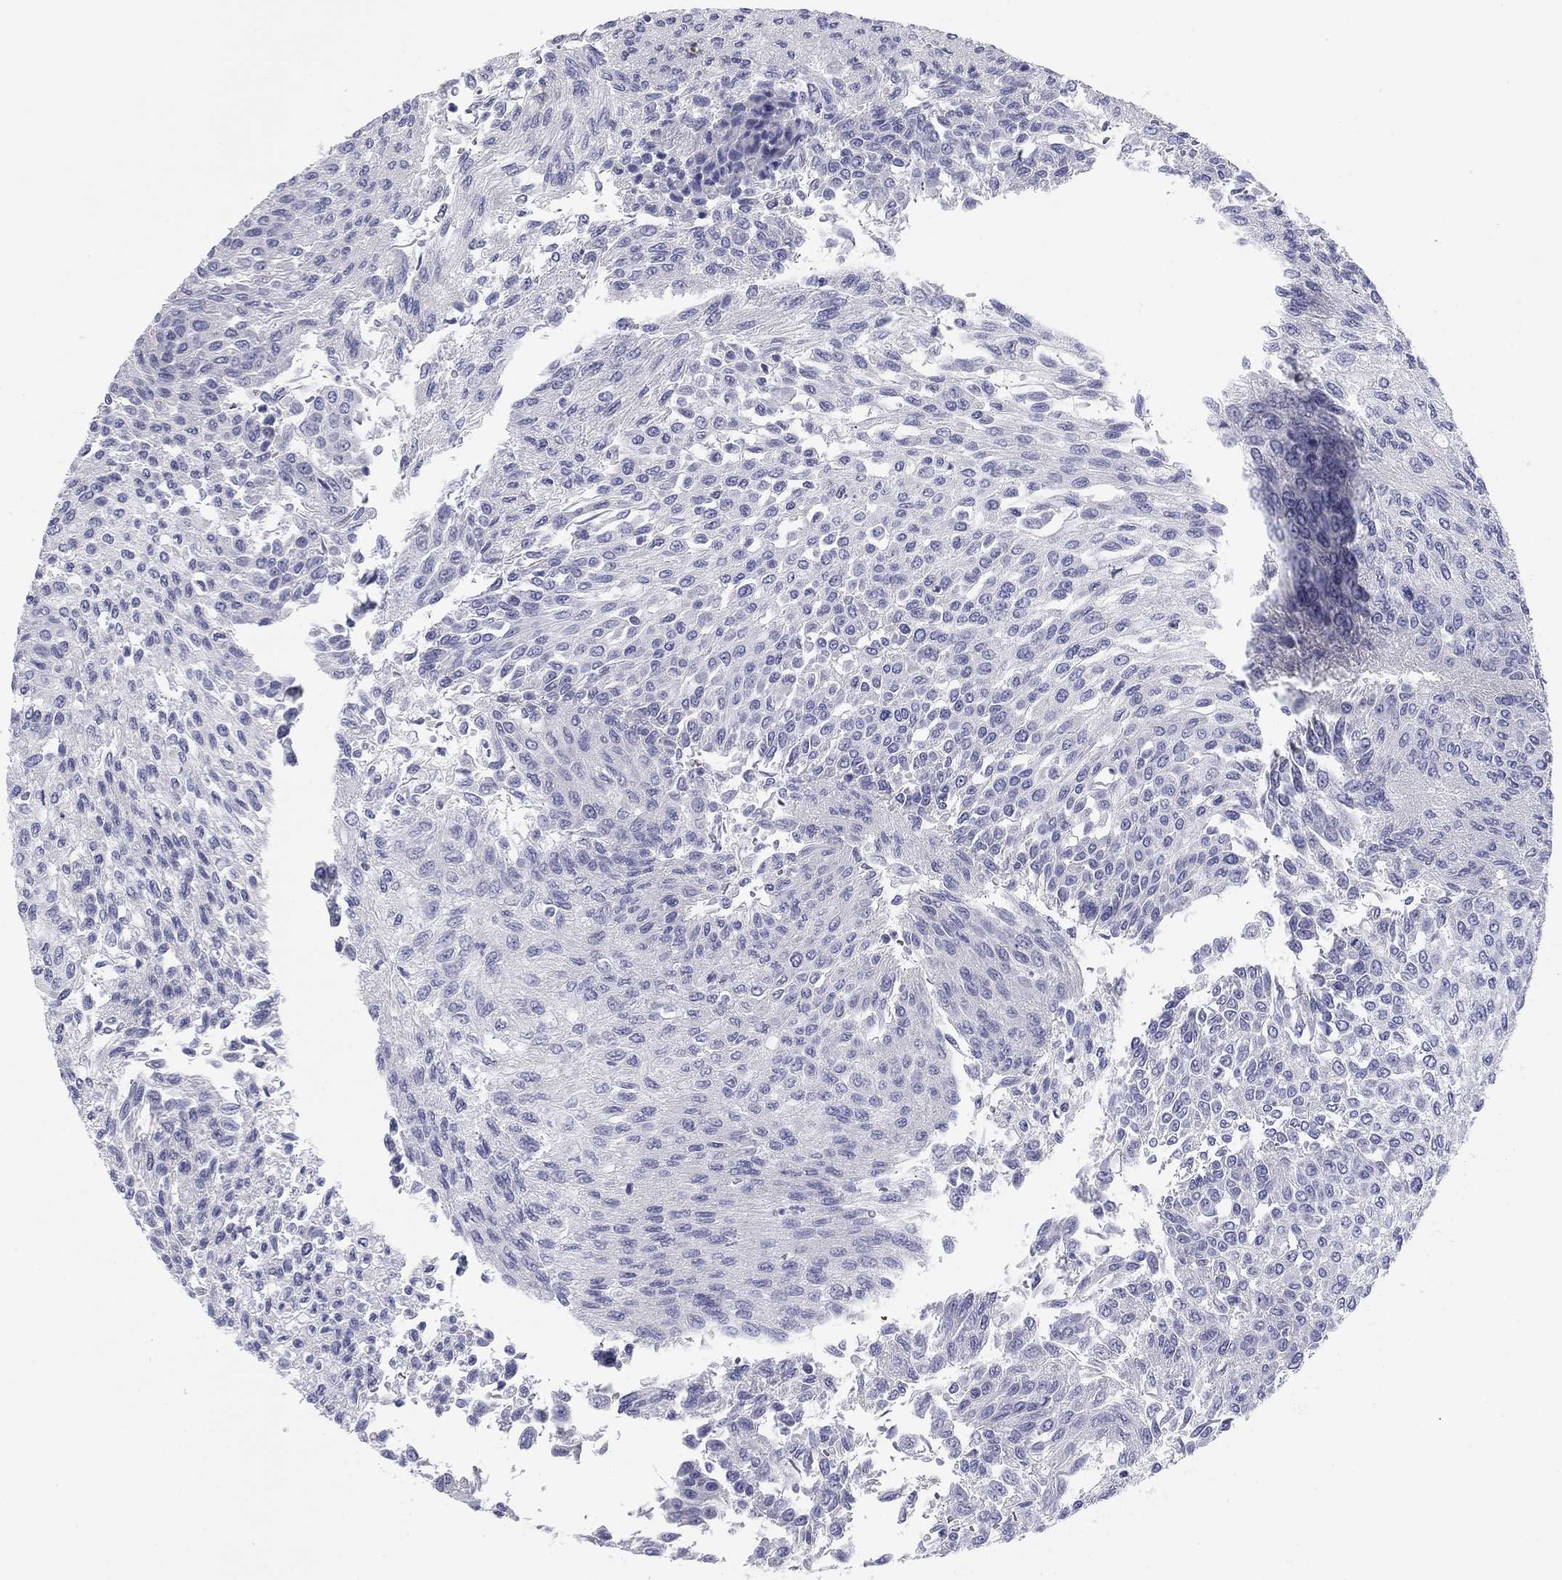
{"staining": {"intensity": "negative", "quantity": "none", "location": "none"}, "tissue": "urothelial cancer", "cell_type": "Tumor cells", "image_type": "cancer", "snomed": [{"axis": "morphology", "description": "Urothelial carcinoma, Low grade"}, {"axis": "topography", "description": "Urinary bladder"}], "caption": "Immunohistochemistry (IHC) micrograph of human urothelial cancer stained for a protein (brown), which shows no expression in tumor cells.", "gene": "SEPTIN3", "patient": {"sex": "male", "age": 78}}